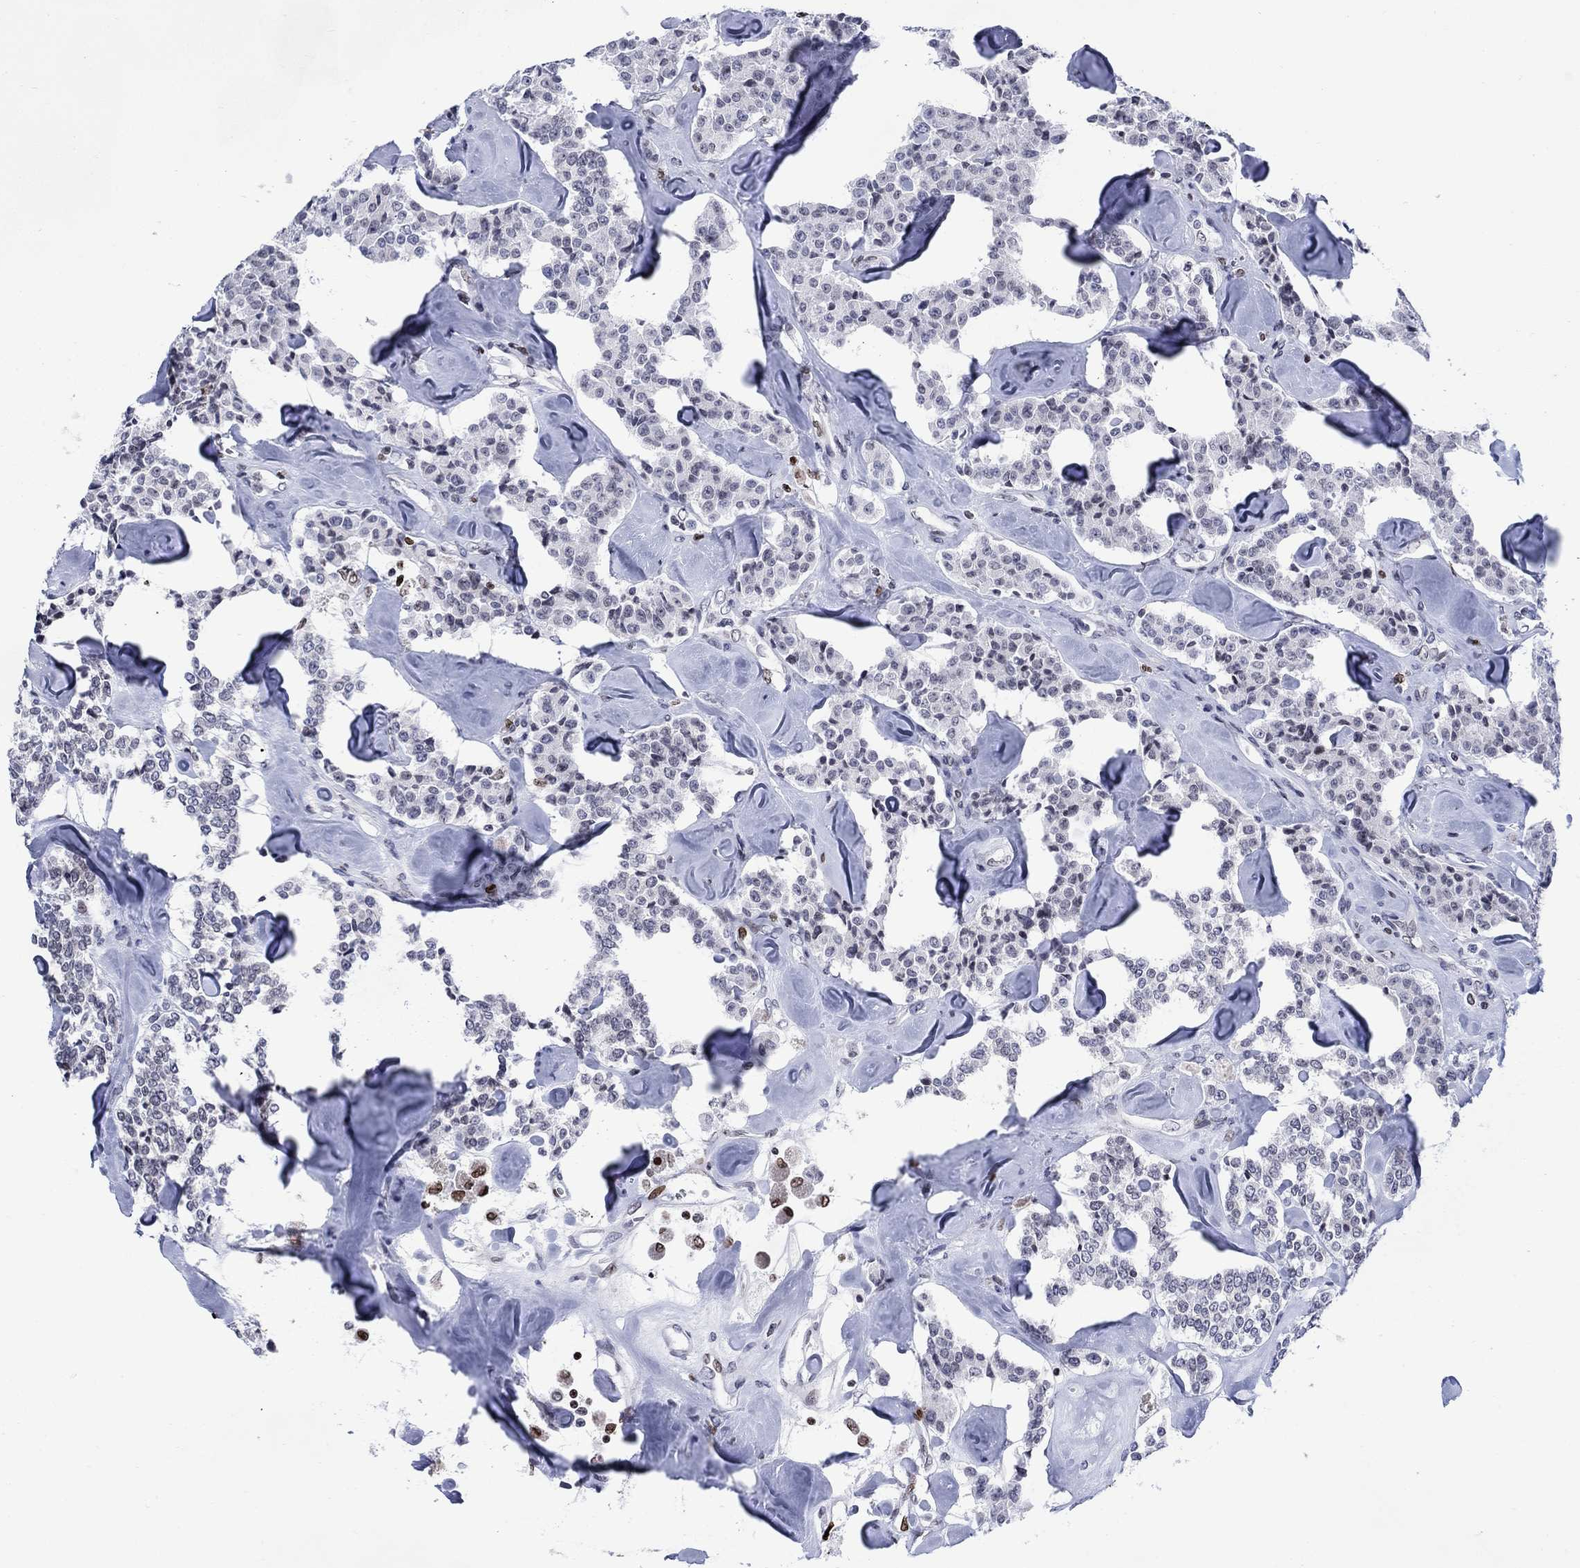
{"staining": {"intensity": "negative", "quantity": "none", "location": "none"}, "tissue": "carcinoid", "cell_type": "Tumor cells", "image_type": "cancer", "snomed": [{"axis": "morphology", "description": "Carcinoid, malignant, NOS"}, {"axis": "topography", "description": "Pancreas"}], "caption": "IHC of human carcinoid (malignant) shows no staining in tumor cells. (Brightfield microscopy of DAB (3,3'-diaminobenzidine) IHC at high magnification).", "gene": "HMGA1", "patient": {"sex": "male", "age": 41}}